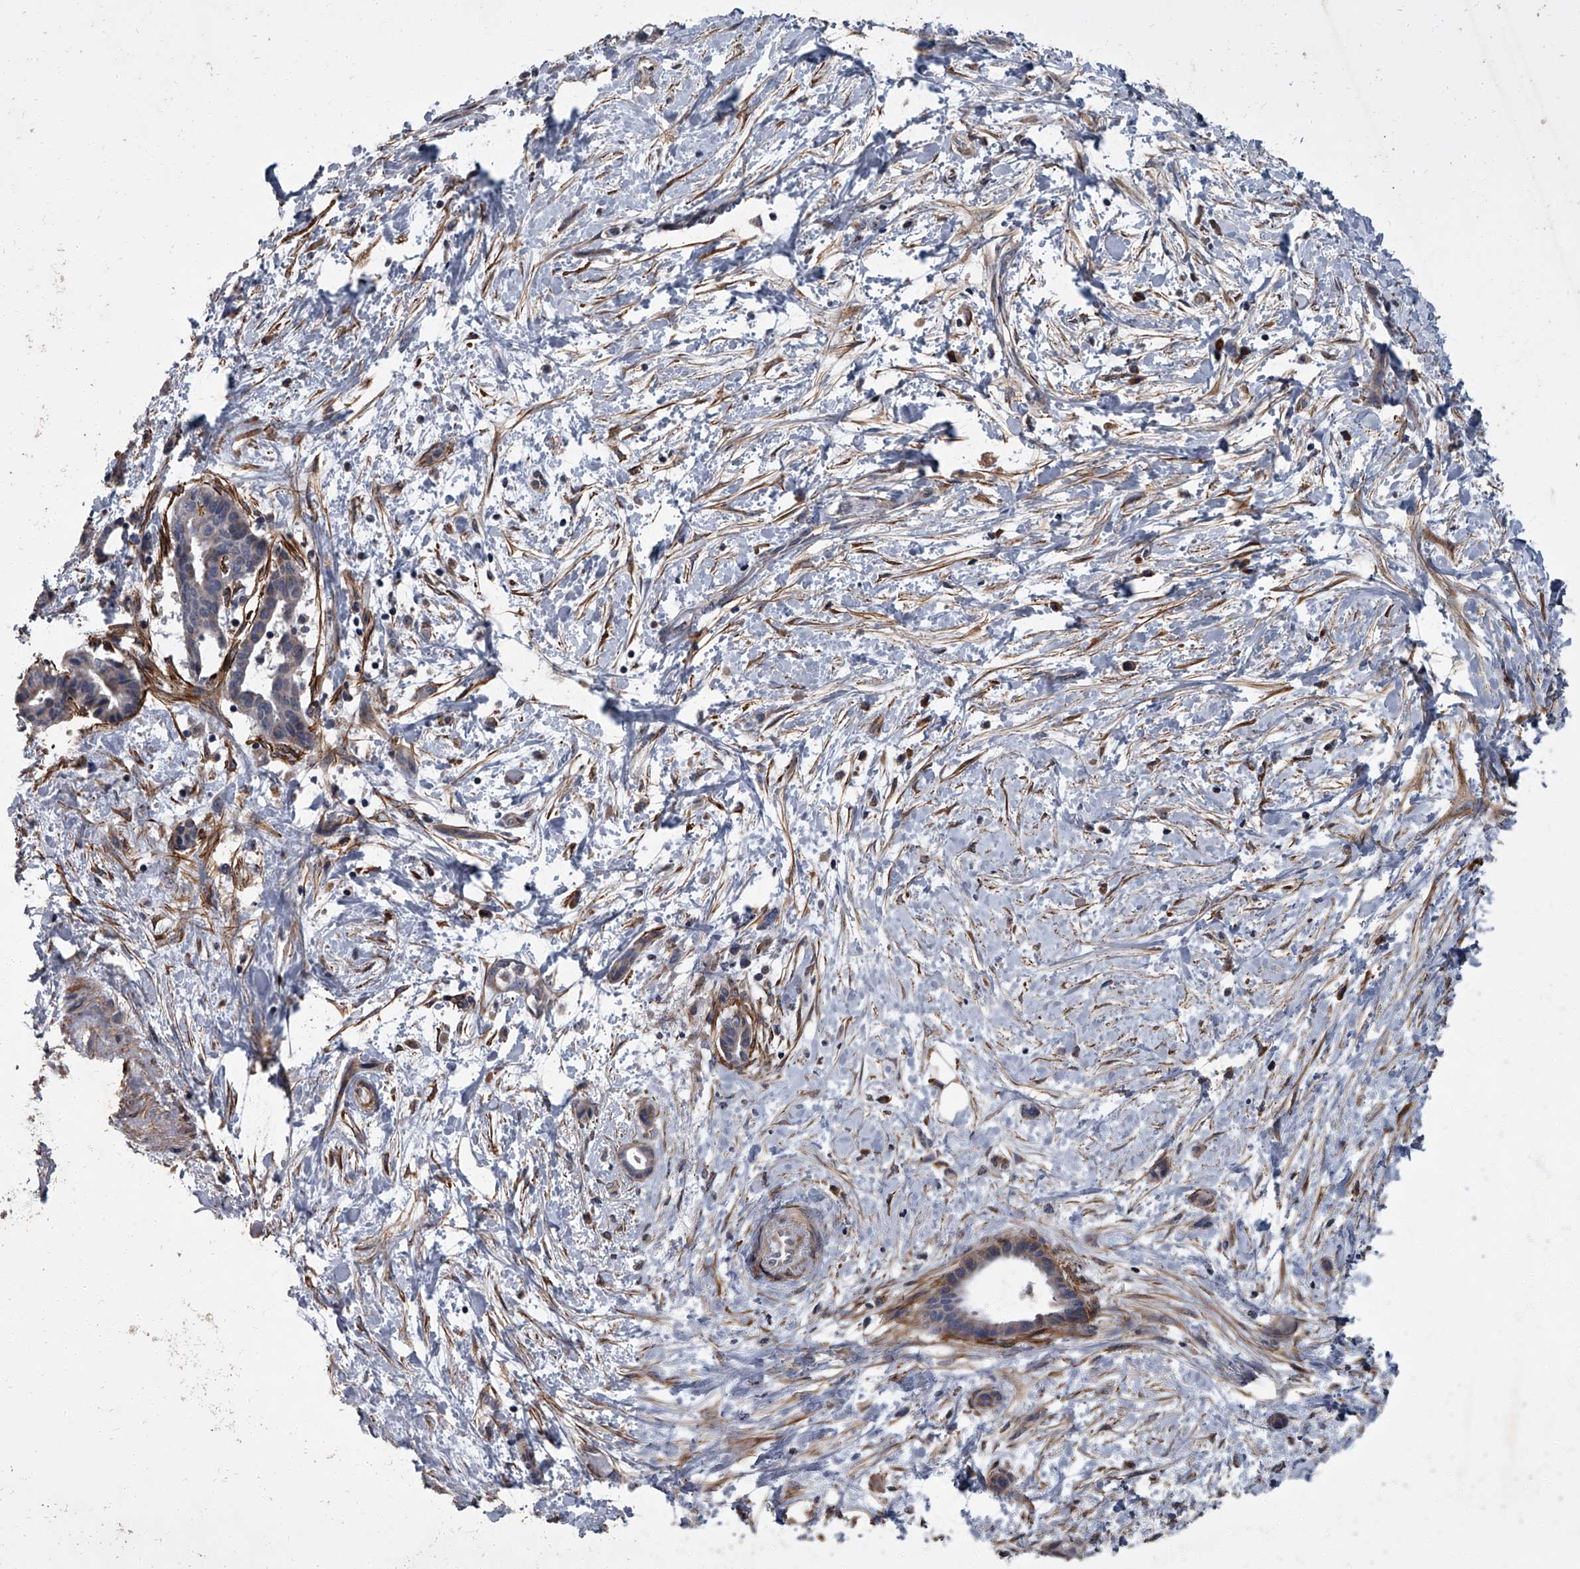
{"staining": {"intensity": "negative", "quantity": "none", "location": "none"}, "tissue": "pancreatic cancer", "cell_type": "Tumor cells", "image_type": "cancer", "snomed": [{"axis": "morphology", "description": "Normal tissue, NOS"}, {"axis": "morphology", "description": "Adenocarcinoma, NOS"}, {"axis": "topography", "description": "Pancreas"}, {"axis": "topography", "description": "Peripheral nerve tissue"}], "caption": "Immunohistochemical staining of human pancreatic cancer (adenocarcinoma) reveals no significant positivity in tumor cells.", "gene": "SIRT4", "patient": {"sex": "female", "age": 63}}